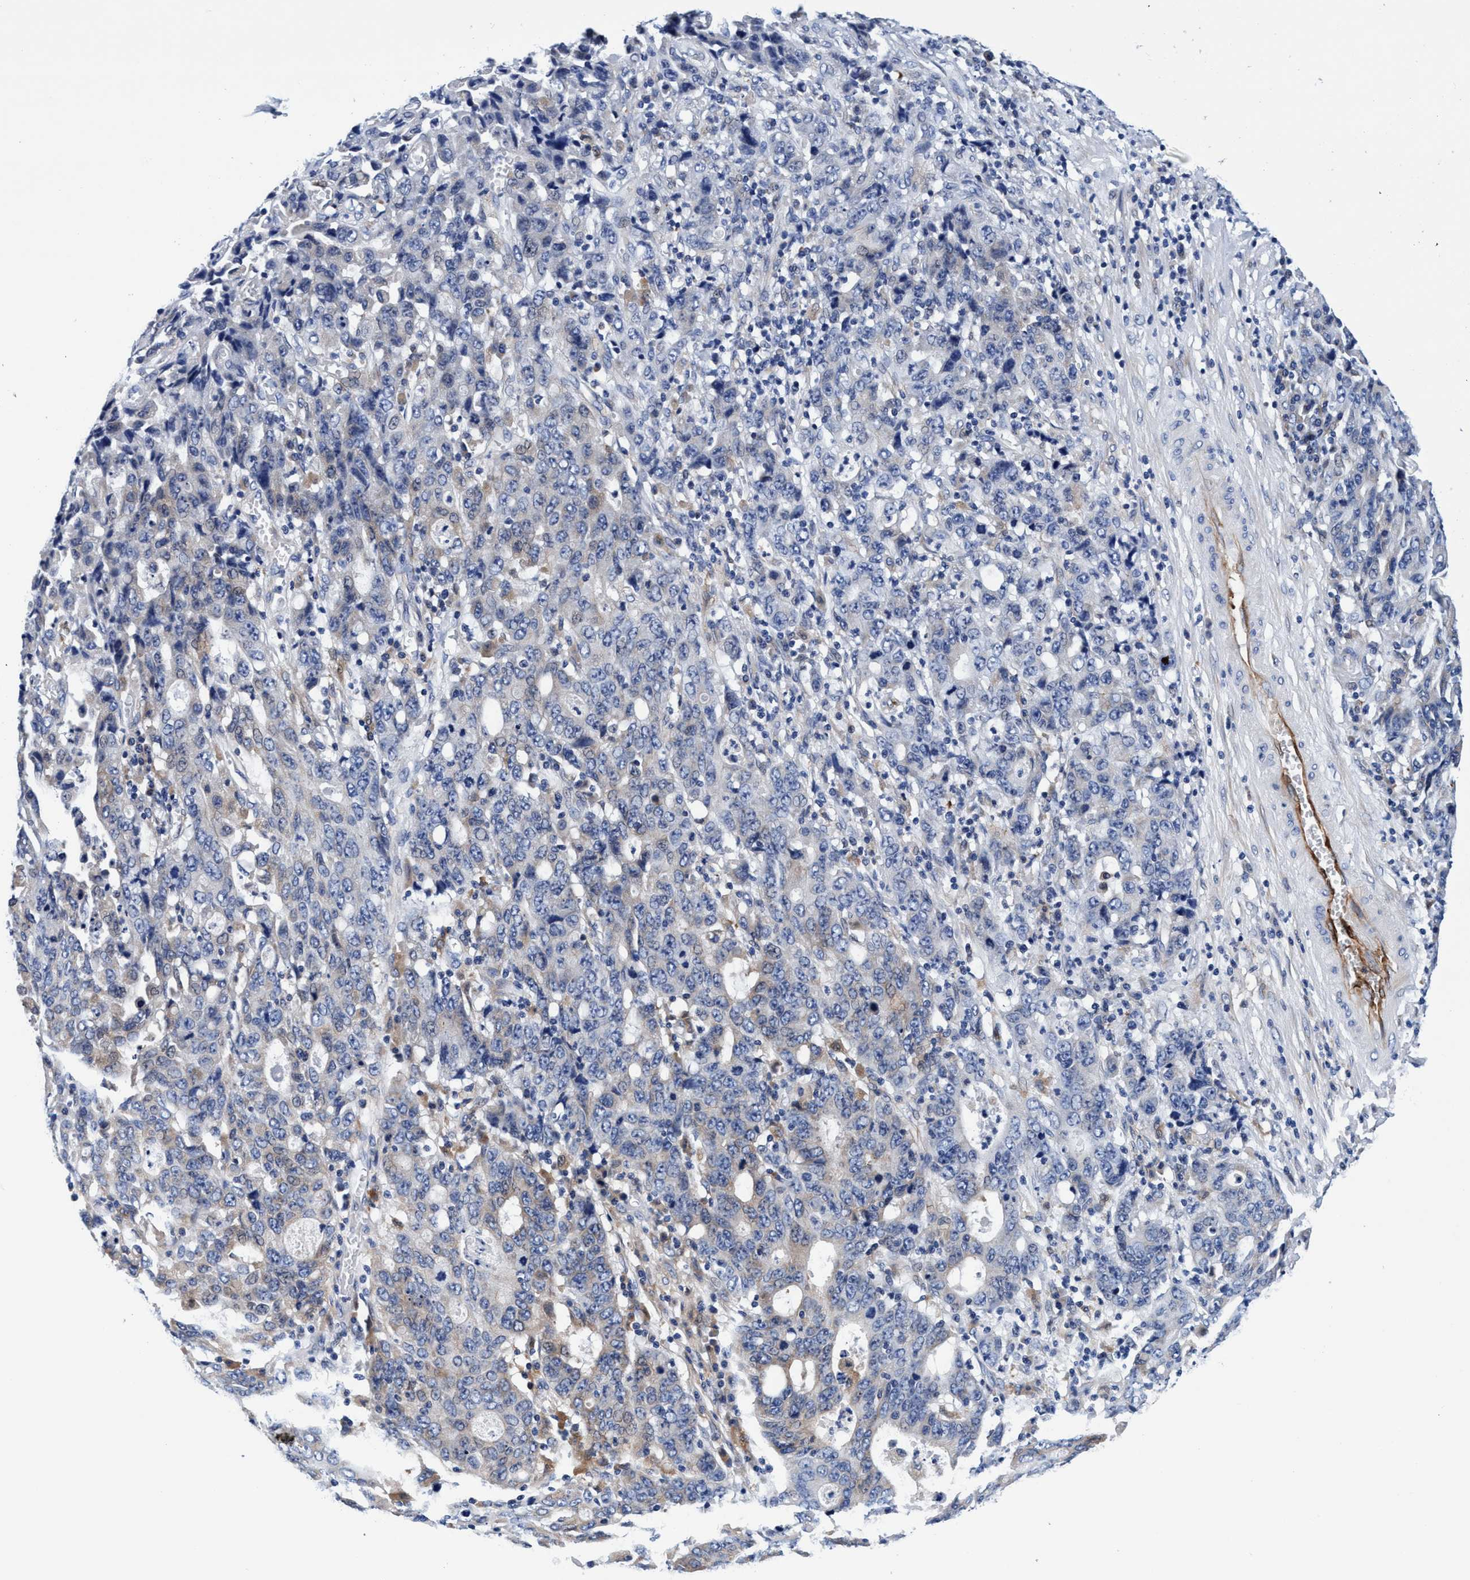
{"staining": {"intensity": "weak", "quantity": "<25%", "location": "cytoplasmic/membranous"}, "tissue": "stomach cancer", "cell_type": "Tumor cells", "image_type": "cancer", "snomed": [{"axis": "morphology", "description": "Adenocarcinoma, NOS"}, {"axis": "topography", "description": "Stomach, upper"}], "caption": "IHC micrograph of stomach cancer stained for a protein (brown), which shows no expression in tumor cells. The staining is performed using DAB brown chromogen with nuclei counter-stained in using hematoxylin.", "gene": "UBALD2", "patient": {"sex": "male", "age": 69}}